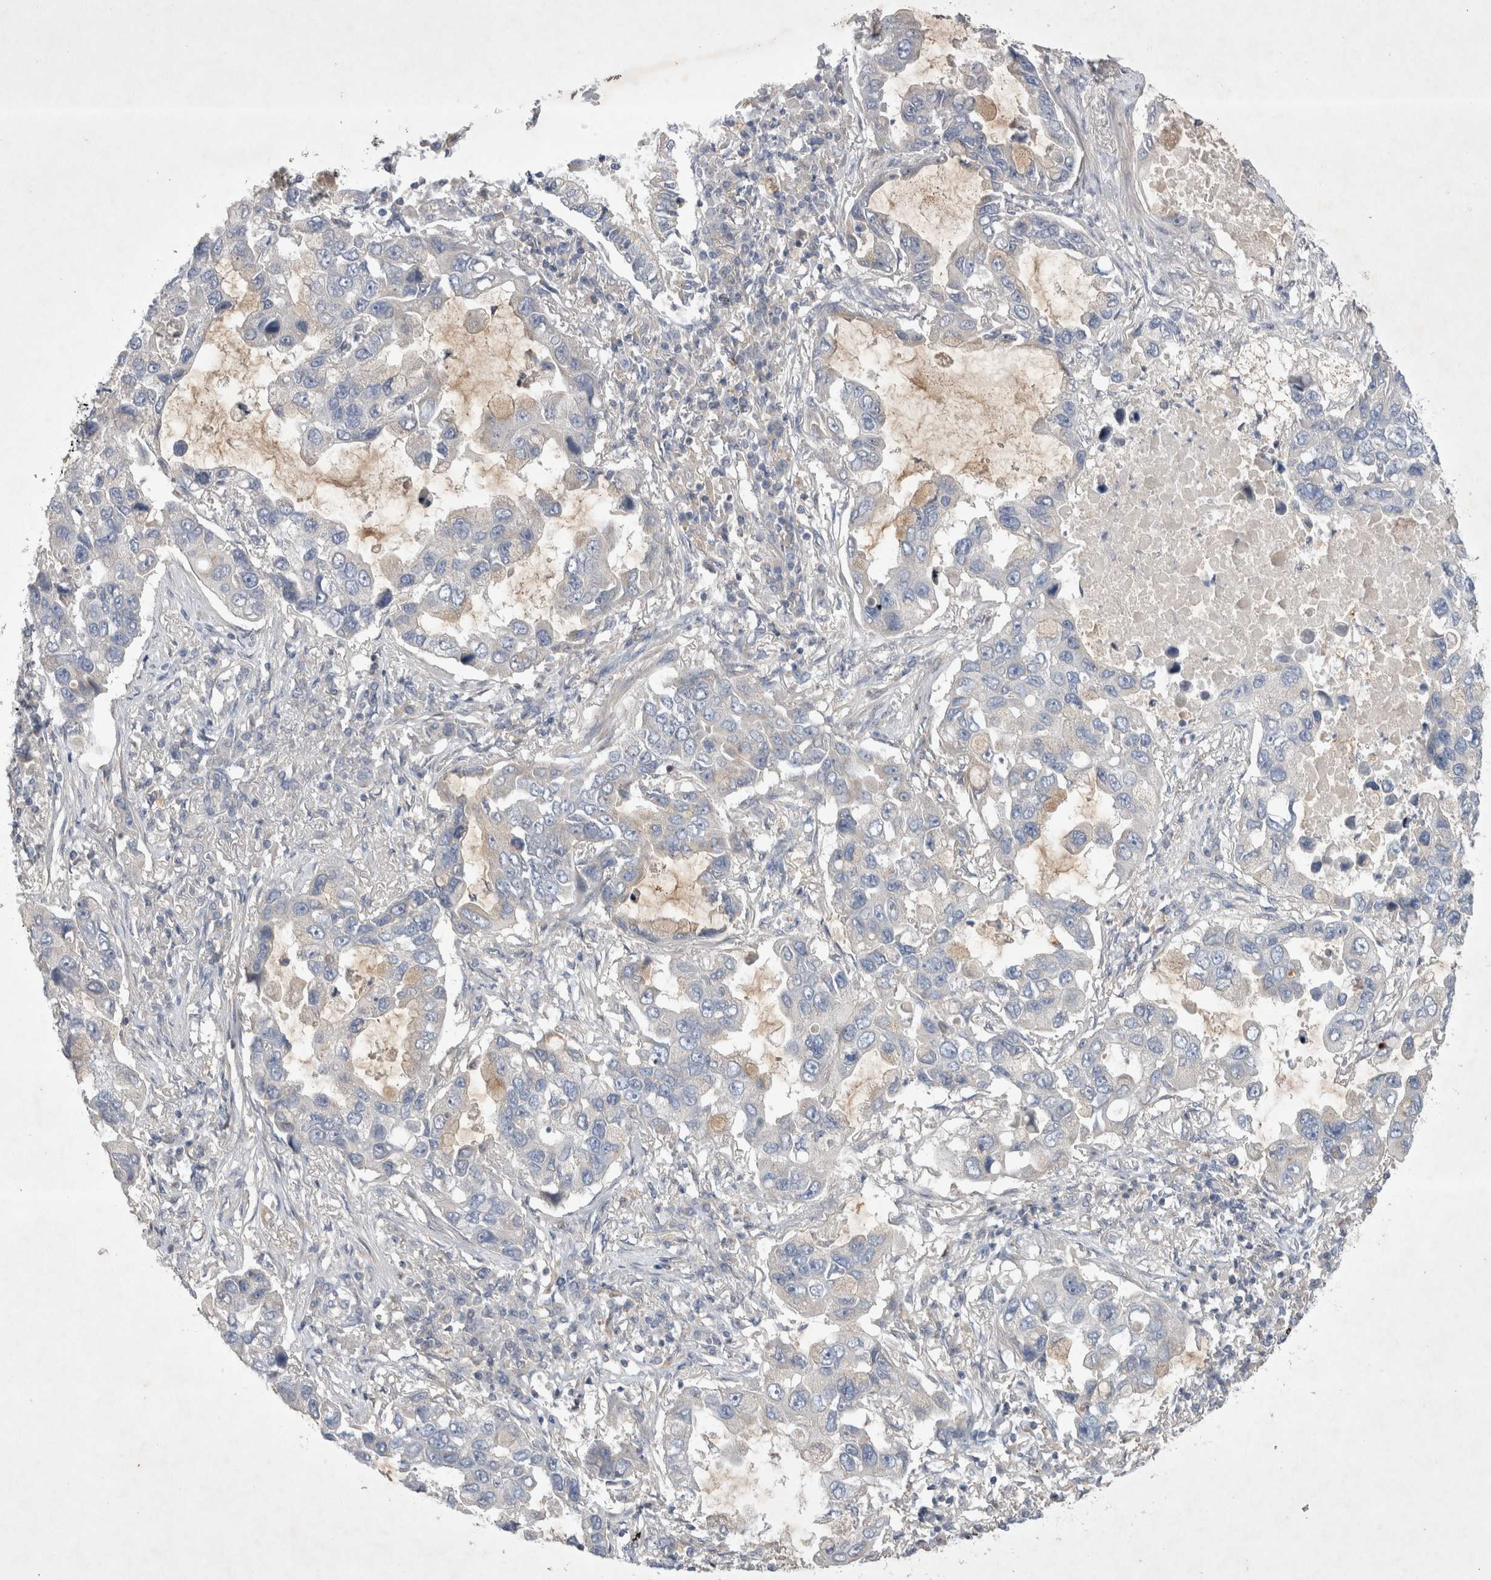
{"staining": {"intensity": "negative", "quantity": "none", "location": "none"}, "tissue": "lung cancer", "cell_type": "Tumor cells", "image_type": "cancer", "snomed": [{"axis": "morphology", "description": "Adenocarcinoma, NOS"}, {"axis": "topography", "description": "Lung"}], "caption": "There is no significant expression in tumor cells of adenocarcinoma (lung).", "gene": "SRD5A3", "patient": {"sex": "male", "age": 64}}